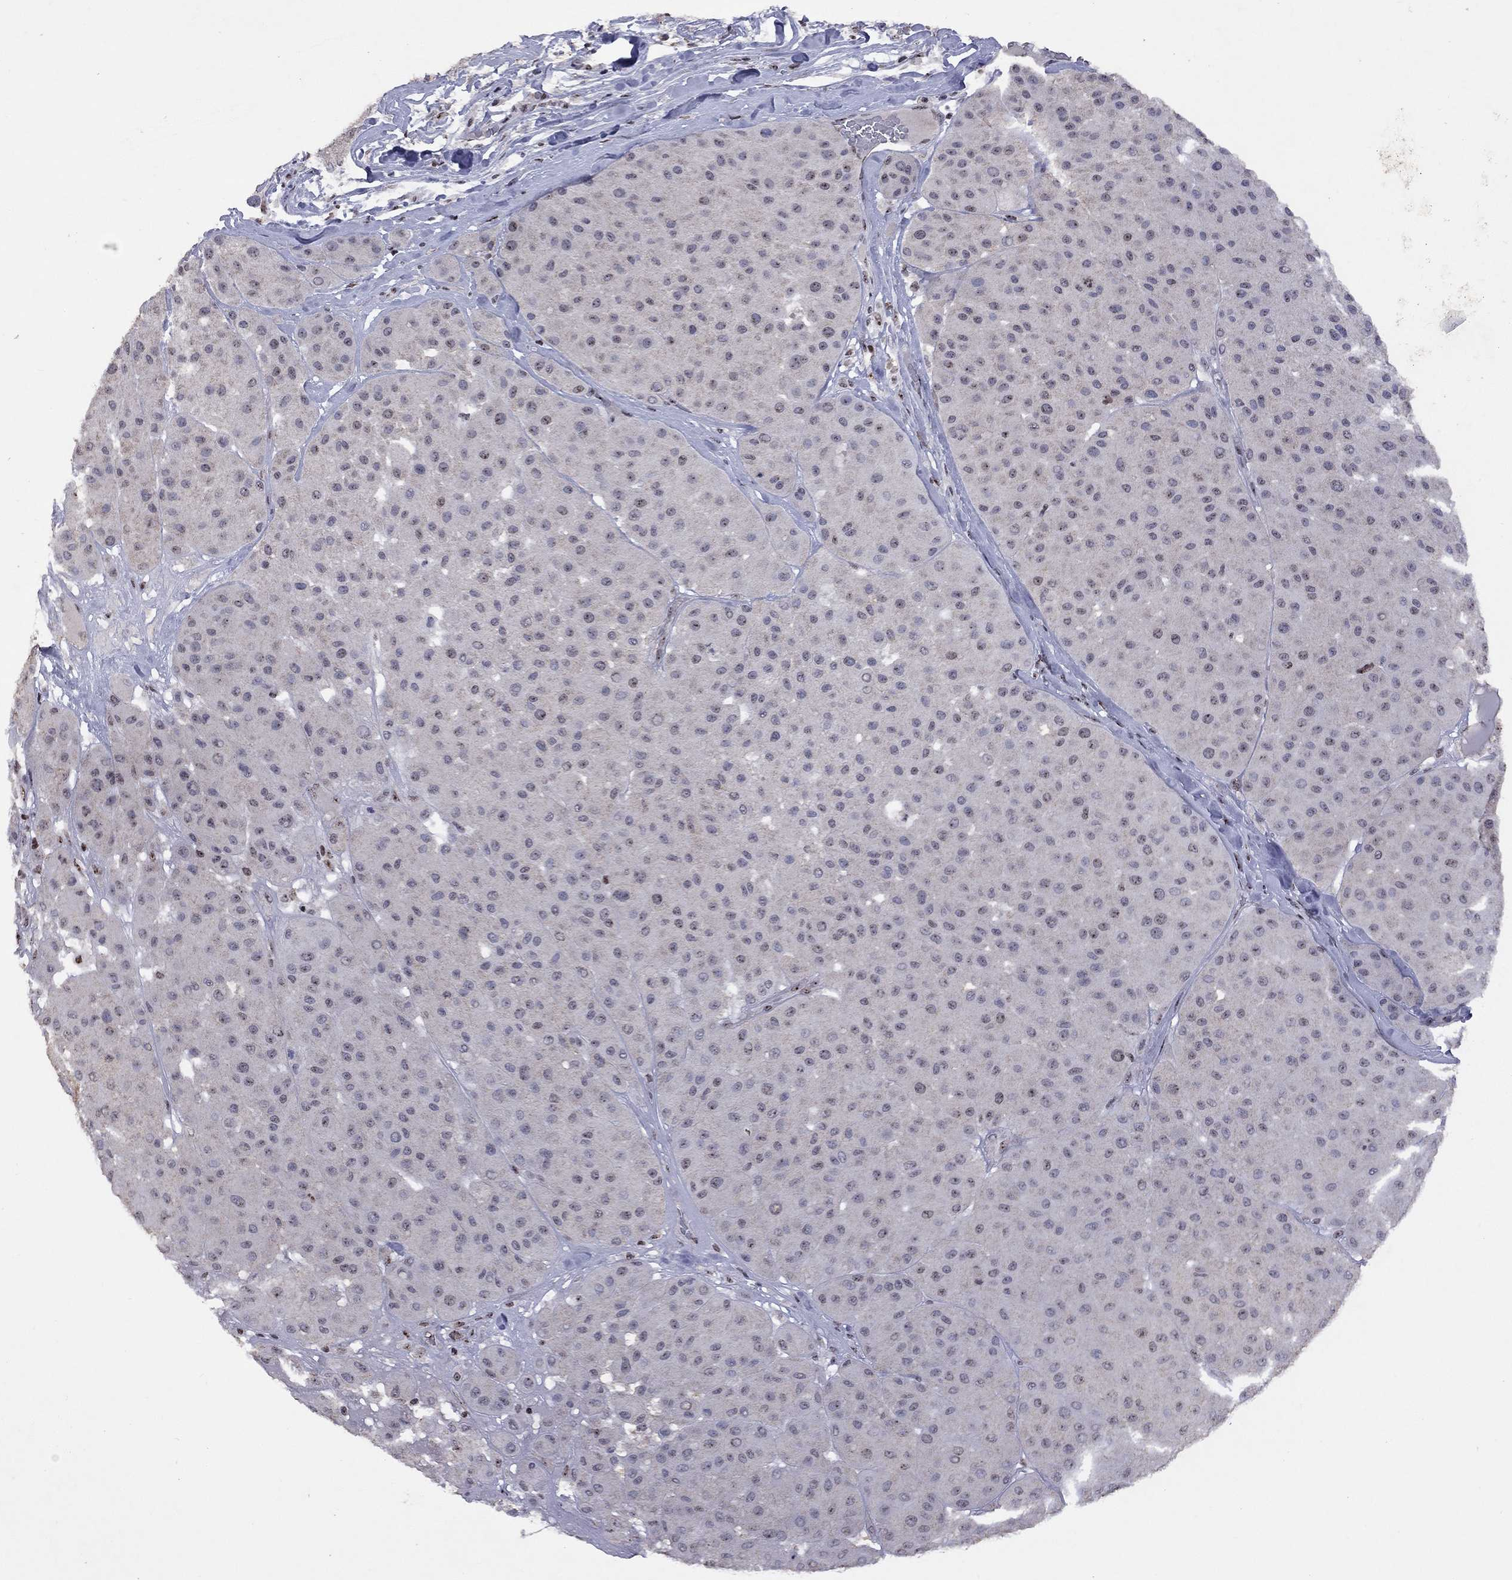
{"staining": {"intensity": "negative", "quantity": "none", "location": "none"}, "tissue": "melanoma", "cell_type": "Tumor cells", "image_type": "cancer", "snomed": [{"axis": "morphology", "description": "Malignant melanoma, Metastatic site"}, {"axis": "topography", "description": "Smooth muscle"}], "caption": "IHC histopathology image of malignant melanoma (metastatic site) stained for a protein (brown), which demonstrates no positivity in tumor cells. The staining was performed using DAB to visualize the protein expression in brown, while the nuclei were stained in blue with hematoxylin (Magnification: 20x).", "gene": "SPOUT1", "patient": {"sex": "male", "age": 41}}